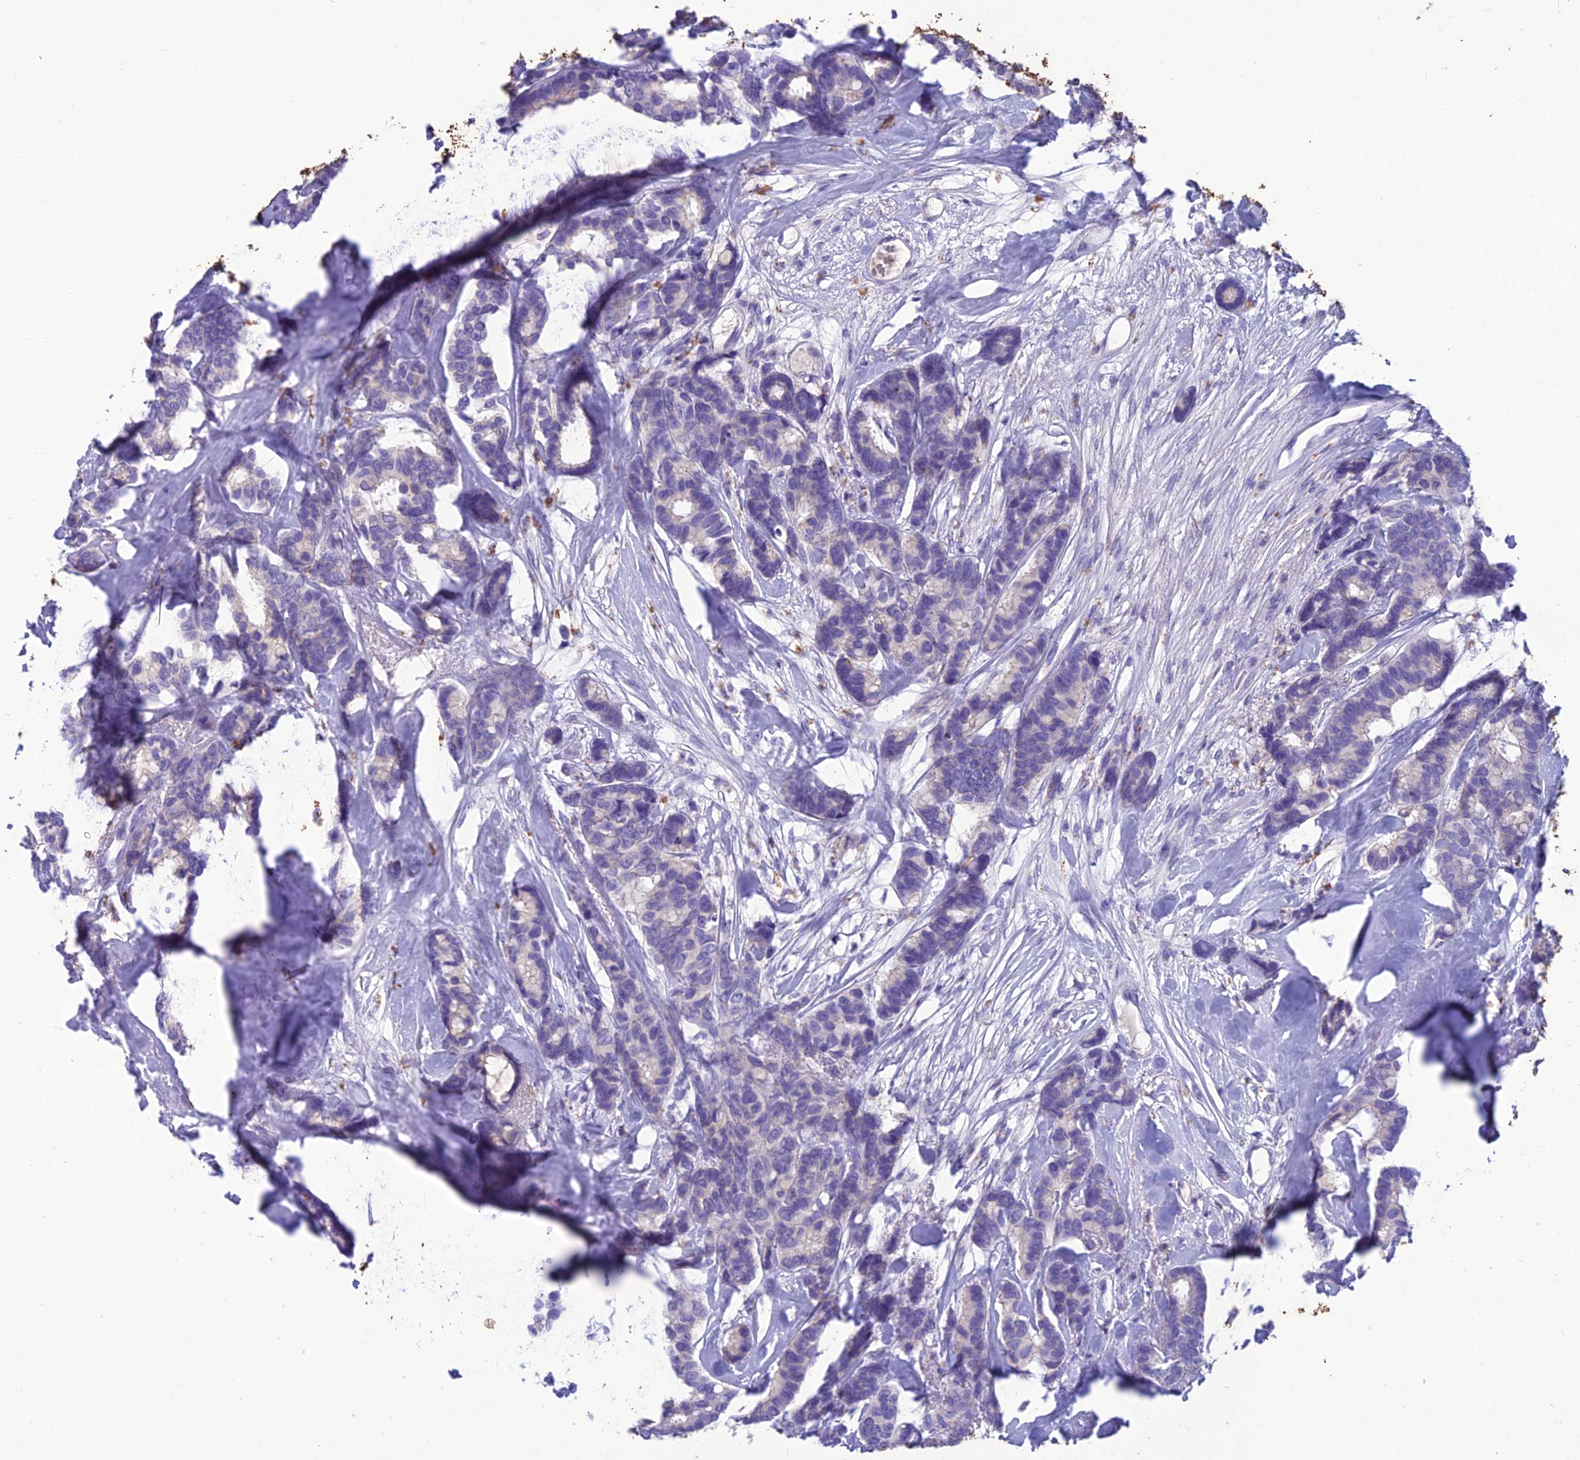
{"staining": {"intensity": "negative", "quantity": "none", "location": "none"}, "tissue": "breast cancer", "cell_type": "Tumor cells", "image_type": "cancer", "snomed": [{"axis": "morphology", "description": "Duct carcinoma"}, {"axis": "topography", "description": "Breast"}], "caption": "This photomicrograph is of breast cancer stained with immunohistochemistry (IHC) to label a protein in brown with the nuclei are counter-stained blue. There is no expression in tumor cells.", "gene": "IFT172", "patient": {"sex": "female", "age": 87}}